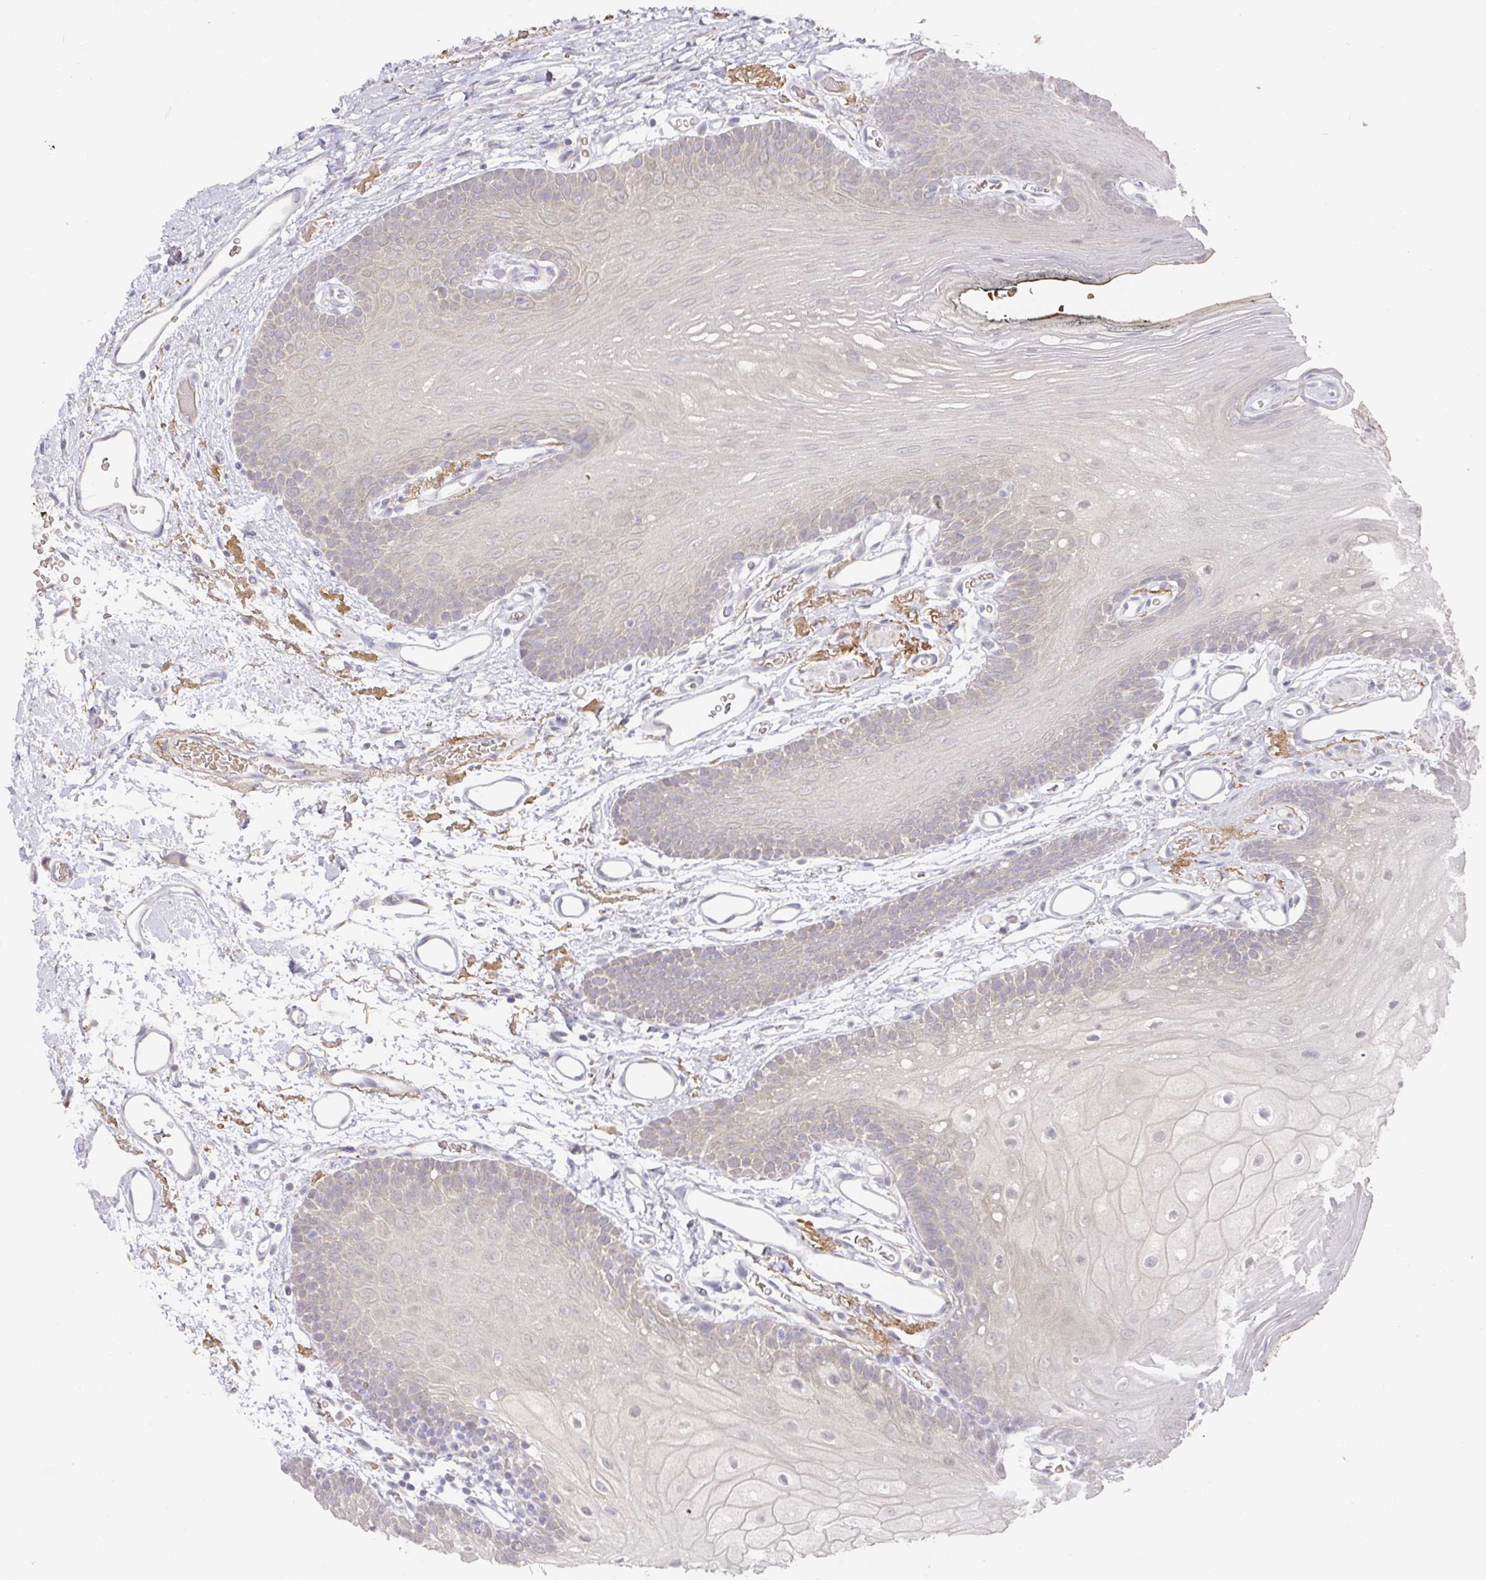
{"staining": {"intensity": "weak", "quantity": "<25%", "location": "cytoplasmic/membranous"}, "tissue": "oral mucosa", "cell_type": "Squamous epithelial cells", "image_type": "normal", "snomed": [{"axis": "morphology", "description": "Normal tissue, NOS"}, {"axis": "morphology", "description": "Squamous cell carcinoma, NOS"}, {"axis": "topography", "description": "Oral tissue"}, {"axis": "topography", "description": "Head-Neck"}], "caption": "IHC histopathology image of benign oral mucosa: human oral mucosa stained with DAB (3,3'-diaminobenzidine) shows no significant protein expression in squamous epithelial cells.", "gene": "FOXN4", "patient": {"sex": "female", "age": 81}}